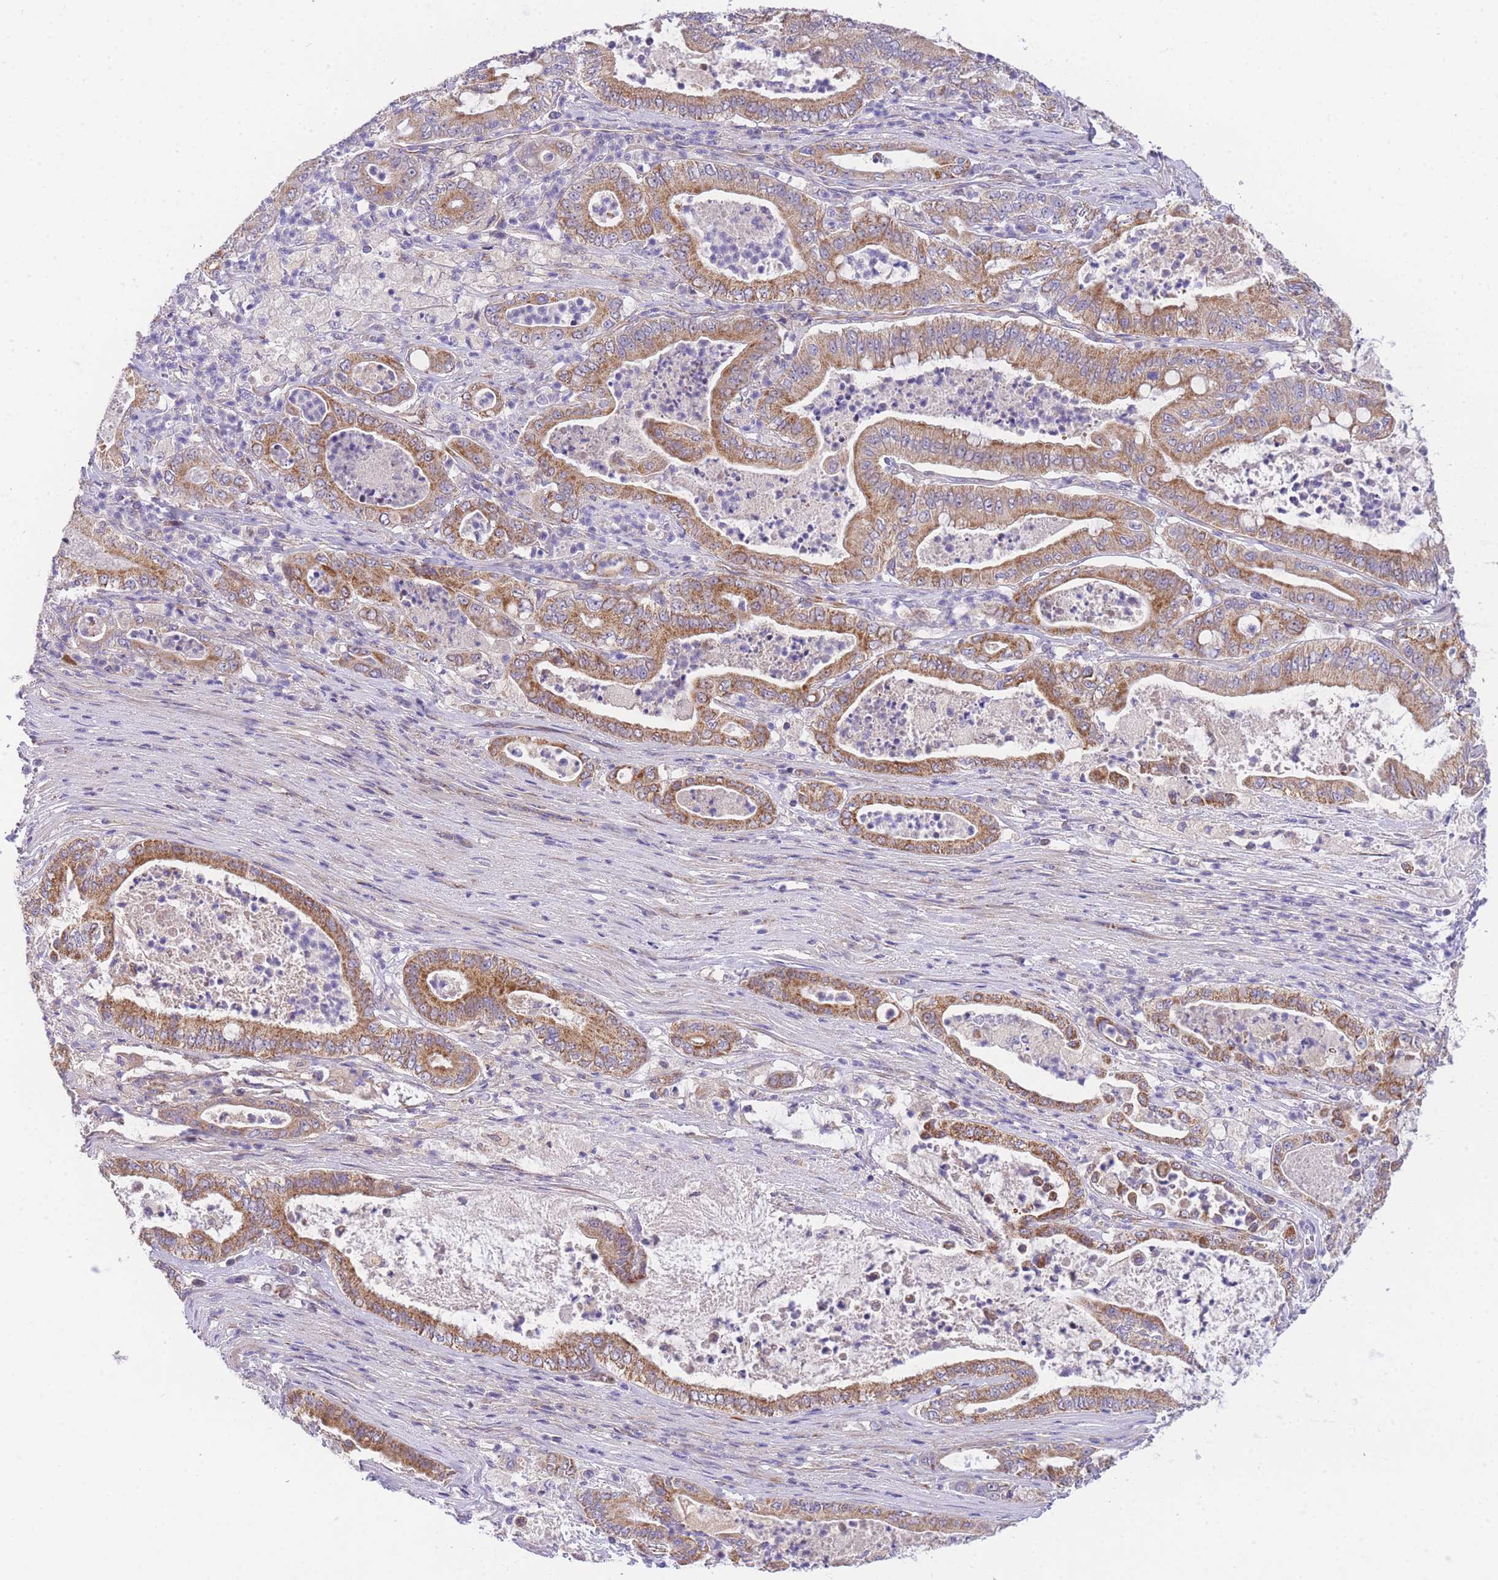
{"staining": {"intensity": "moderate", "quantity": ">75%", "location": "cytoplasmic/membranous"}, "tissue": "pancreatic cancer", "cell_type": "Tumor cells", "image_type": "cancer", "snomed": [{"axis": "morphology", "description": "Adenocarcinoma, NOS"}, {"axis": "topography", "description": "Pancreas"}], "caption": "This image exhibits immunohistochemistry (IHC) staining of pancreatic cancer (adenocarcinoma), with medium moderate cytoplasmic/membranous expression in approximately >75% of tumor cells.", "gene": "MTRES1", "patient": {"sex": "male", "age": 71}}